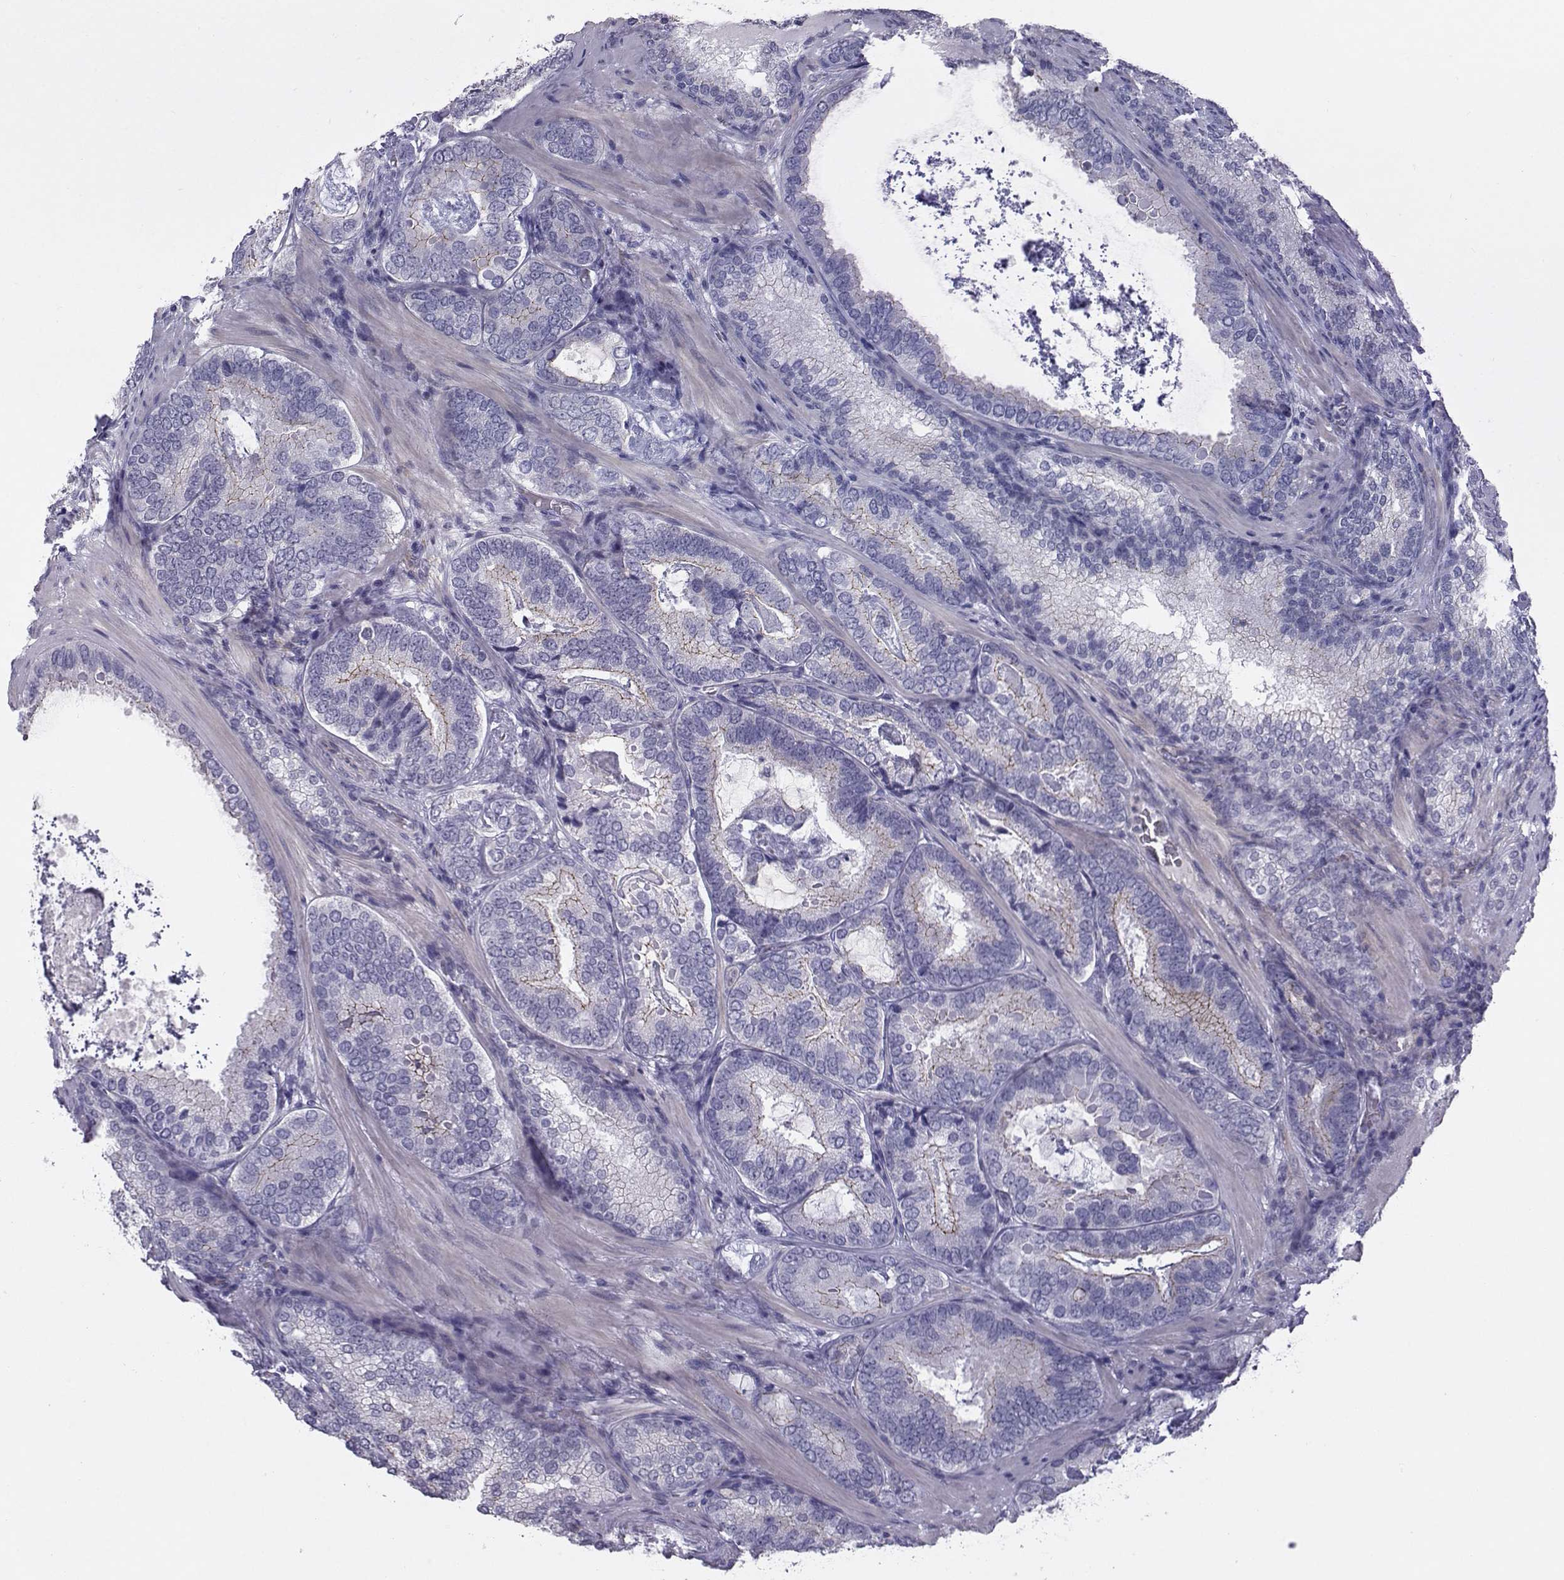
{"staining": {"intensity": "weak", "quantity": "<25%", "location": "cytoplasmic/membranous"}, "tissue": "prostate cancer", "cell_type": "Tumor cells", "image_type": "cancer", "snomed": [{"axis": "morphology", "description": "Adenocarcinoma, Low grade"}, {"axis": "topography", "description": "Prostate"}], "caption": "DAB immunohistochemical staining of prostate cancer demonstrates no significant positivity in tumor cells.", "gene": "MAST1", "patient": {"sex": "male", "age": 60}}